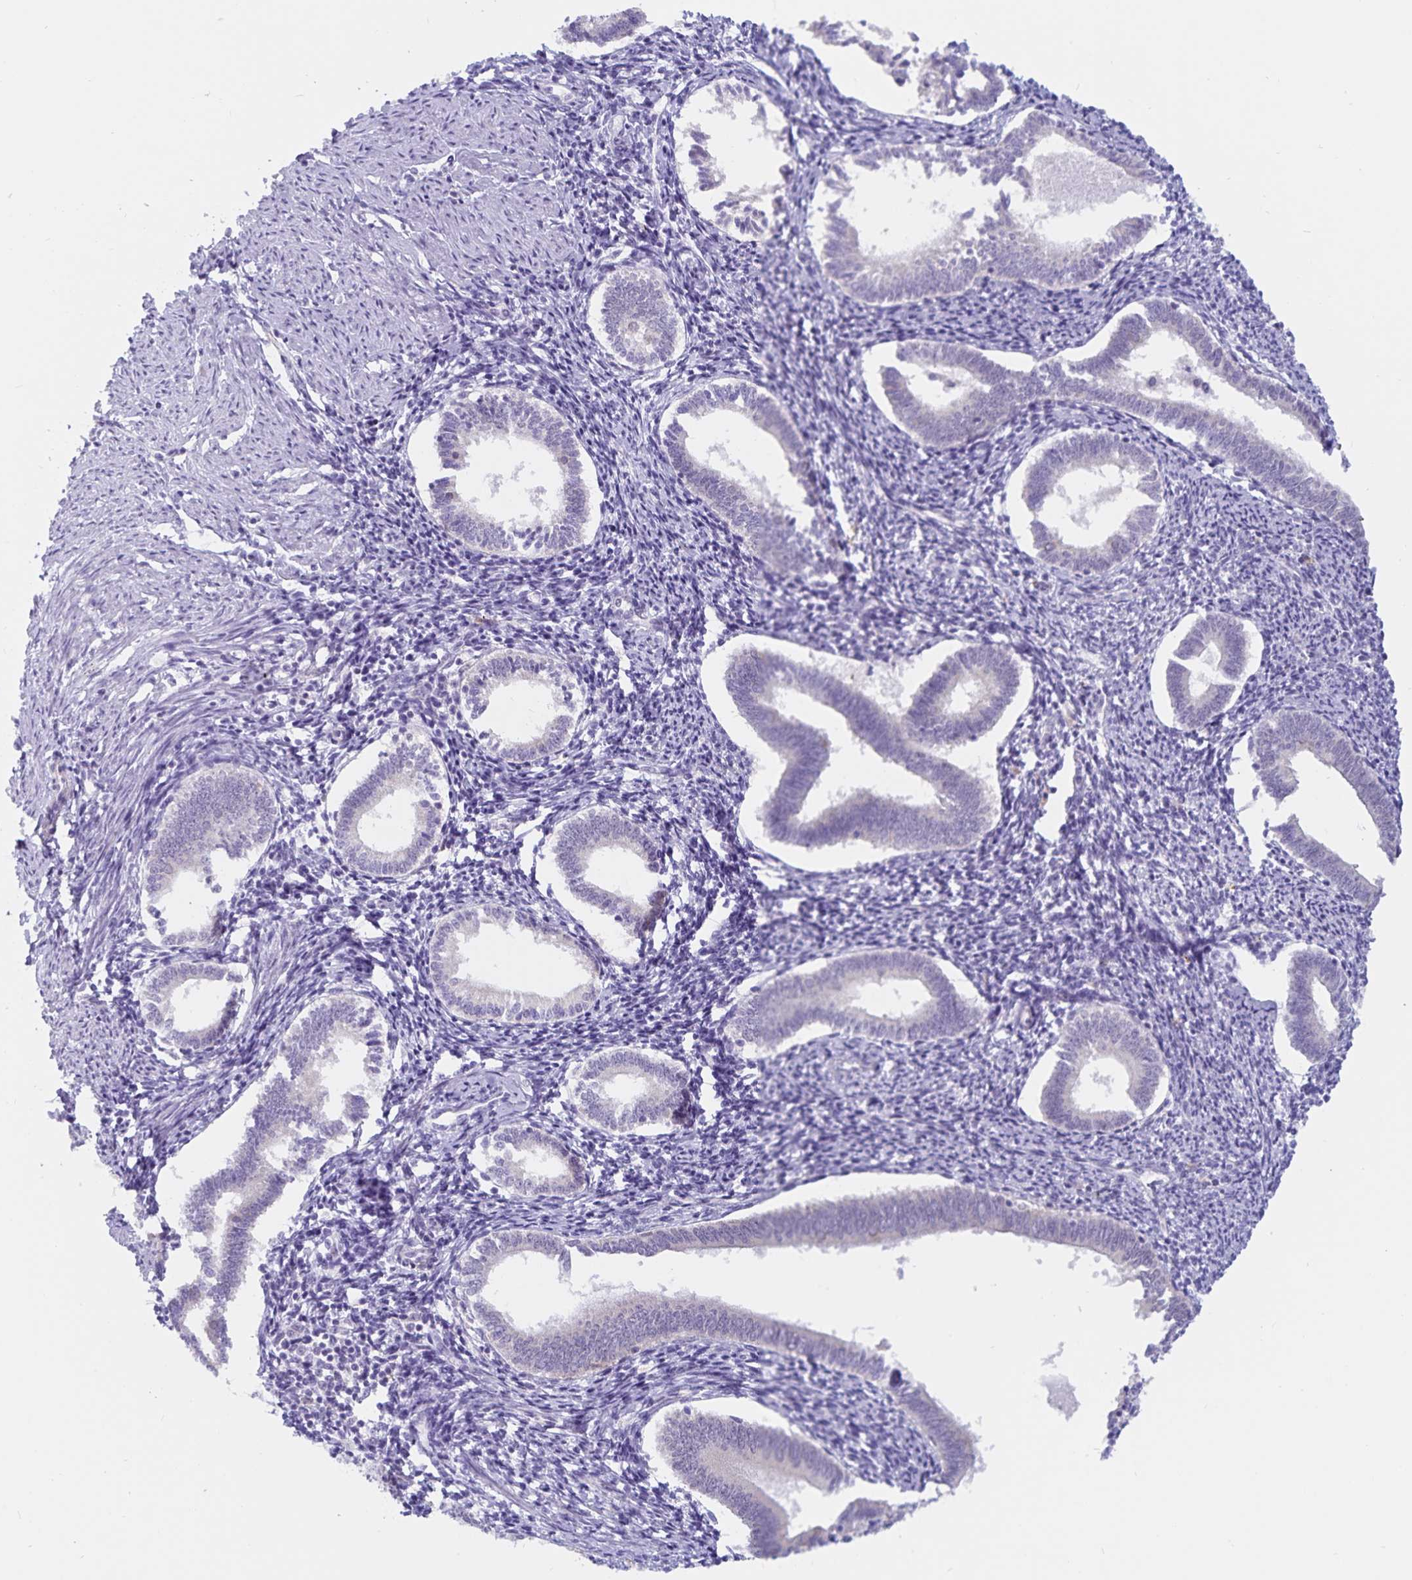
{"staining": {"intensity": "negative", "quantity": "none", "location": "none"}, "tissue": "endometrium", "cell_type": "Cells in endometrial stroma", "image_type": "normal", "snomed": [{"axis": "morphology", "description": "Normal tissue, NOS"}, {"axis": "topography", "description": "Endometrium"}], "caption": "Image shows no protein positivity in cells in endometrial stroma of normal endometrium. (Brightfield microscopy of DAB (3,3'-diaminobenzidine) IHC at high magnification).", "gene": "ATP2A2", "patient": {"sex": "female", "age": 41}}